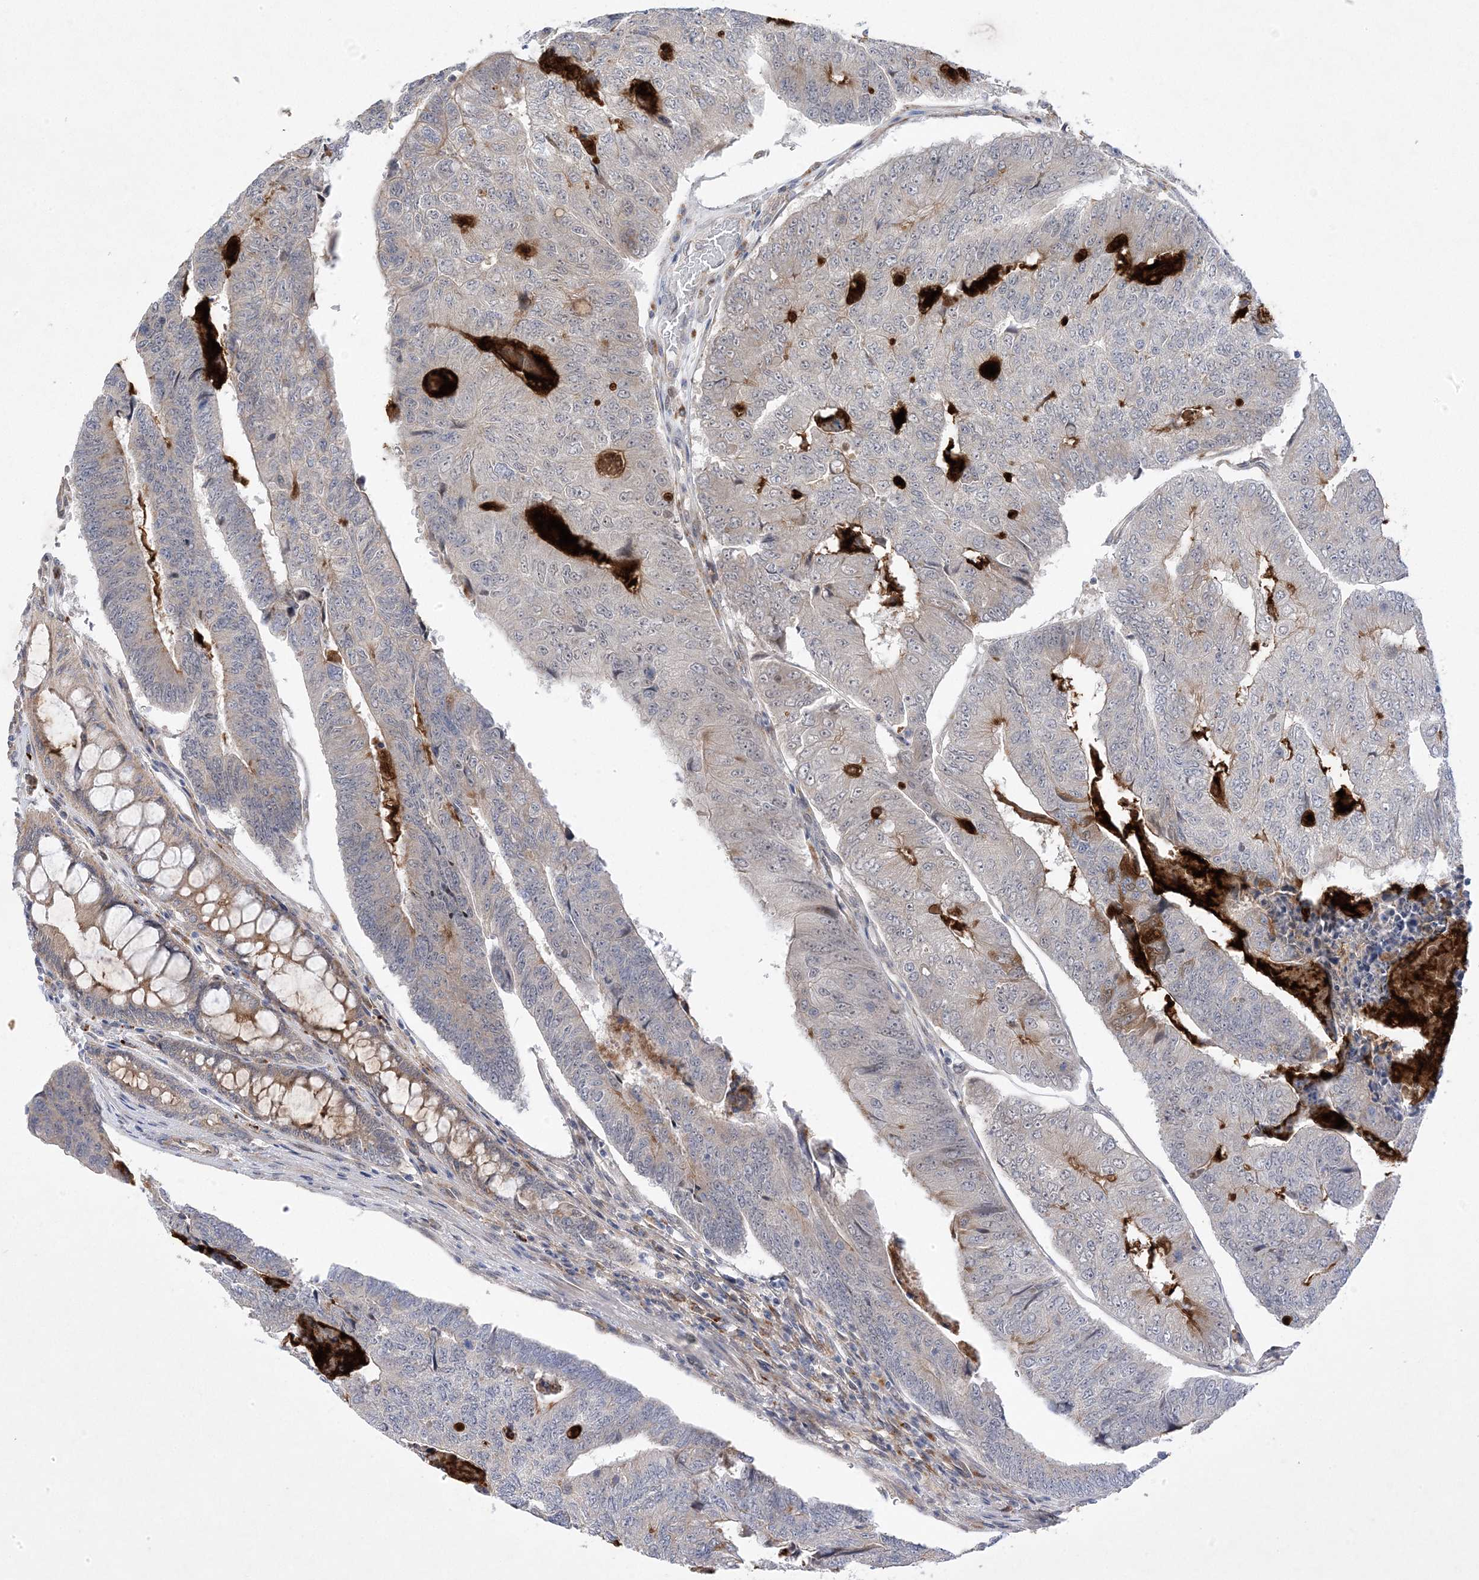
{"staining": {"intensity": "weak", "quantity": "<25%", "location": "cytoplasmic/membranous"}, "tissue": "colorectal cancer", "cell_type": "Tumor cells", "image_type": "cancer", "snomed": [{"axis": "morphology", "description": "Adenocarcinoma, NOS"}, {"axis": "topography", "description": "Colon"}], "caption": "Immunohistochemical staining of colorectal adenocarcinoma displays no significant staining in tumor cells. (Brightfield microscopy of DAB IHC at high magnification).", "gene": "ANAPC1", "patient": {"sex": "female", "age": 67}}